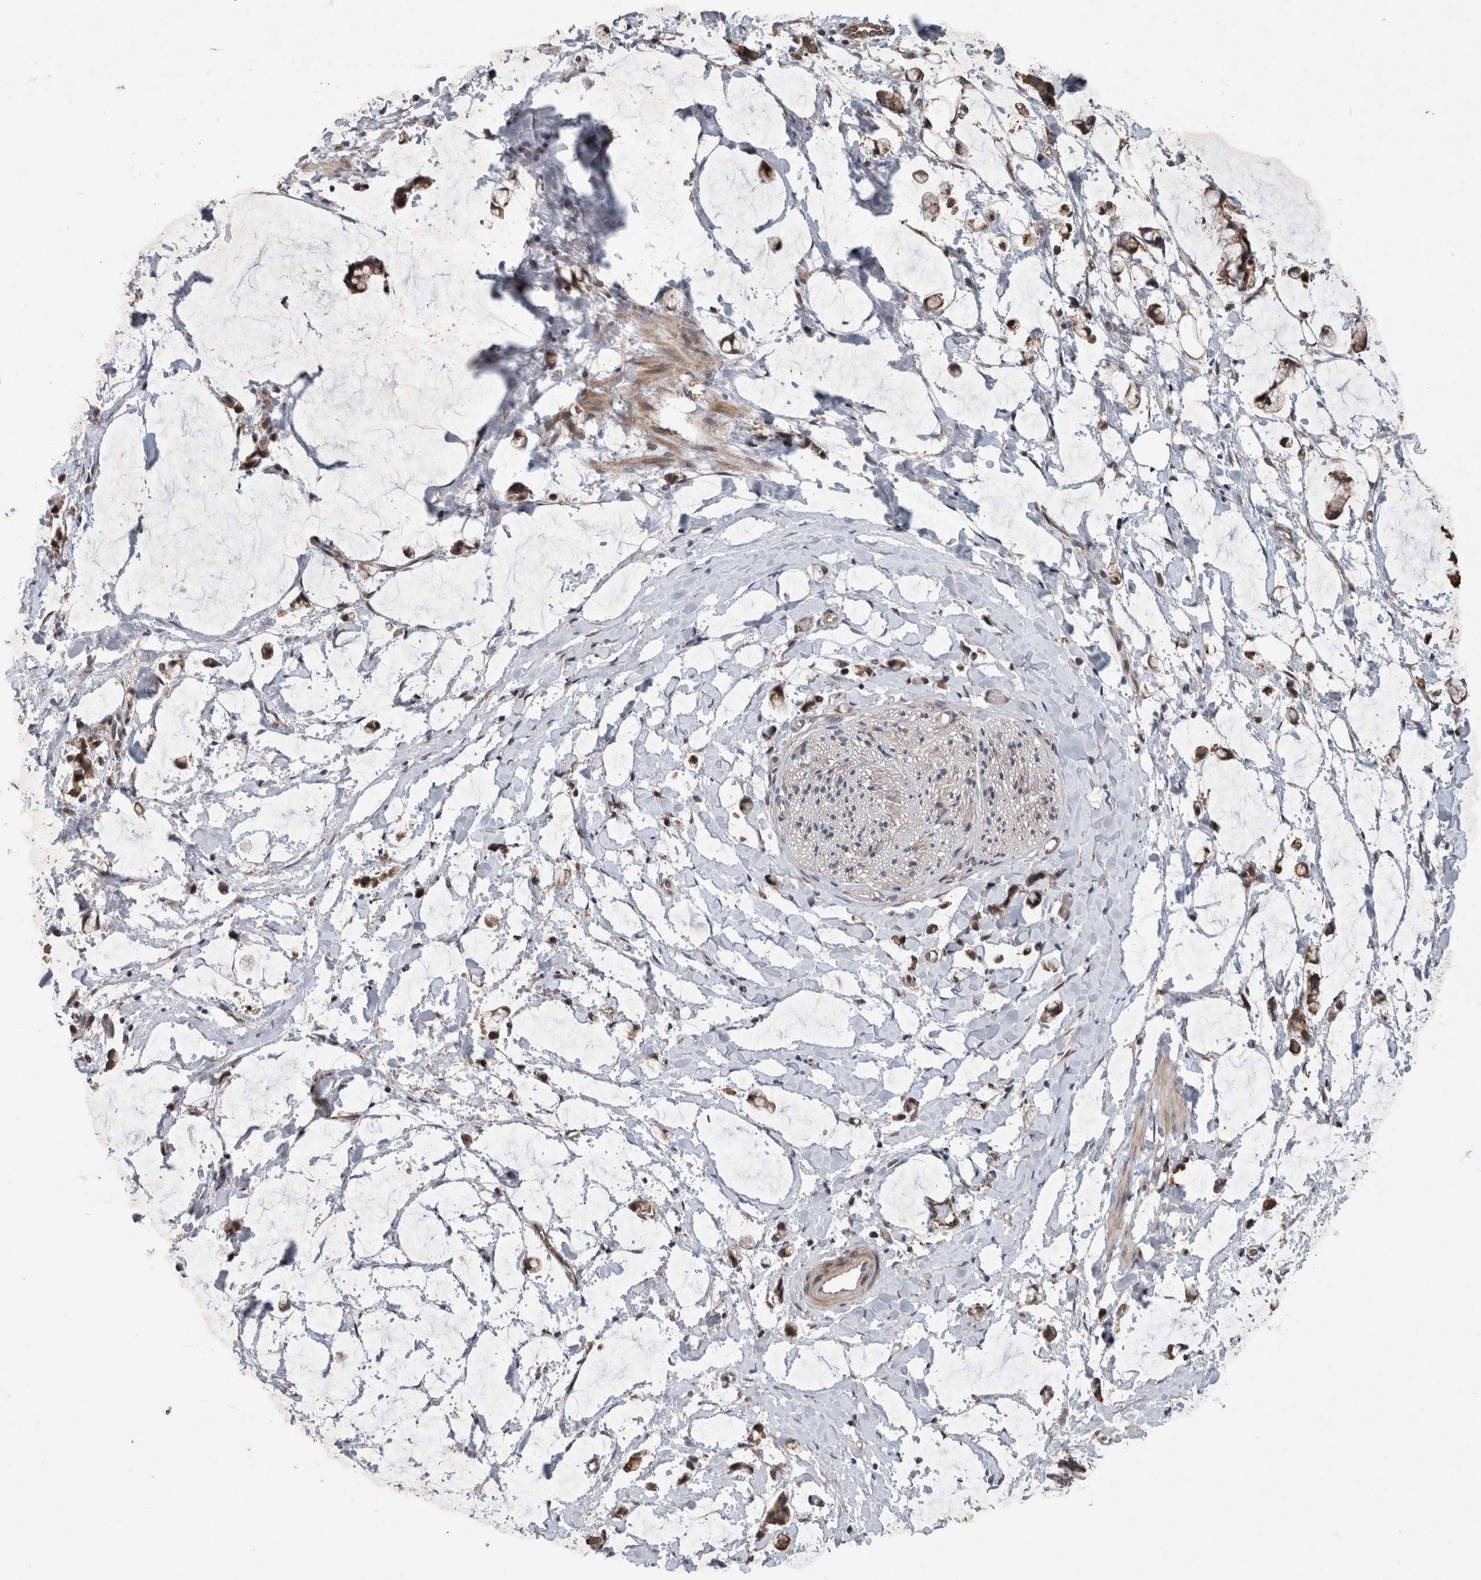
{"staining": {"intensity": "moderate", "quantity": "25%-75%", "location": "cytoplasmic/membranous"}, "tissue": "adipose tissue", "cell_type": "Adipocytes", "image_type": "normal", "snomed": [{"axis": "morphology", "description": "Normal tissue, NOS"}, {"axis": "morphology", "description": "Adenocarcinoma, NOS"}, {"axis": "topography", "description": "Colon"}, {"axis": "topography", "description": "Peripheral nerve tissue"}], "caption": "The histopathology image demonstrates a brown stain indicating the presence of a protein in the cytoplasmic/membranous of adipocytes in adipose tissue.", "gene": "GIMAP6", "patient": {"sex": "male", "age": 14}}